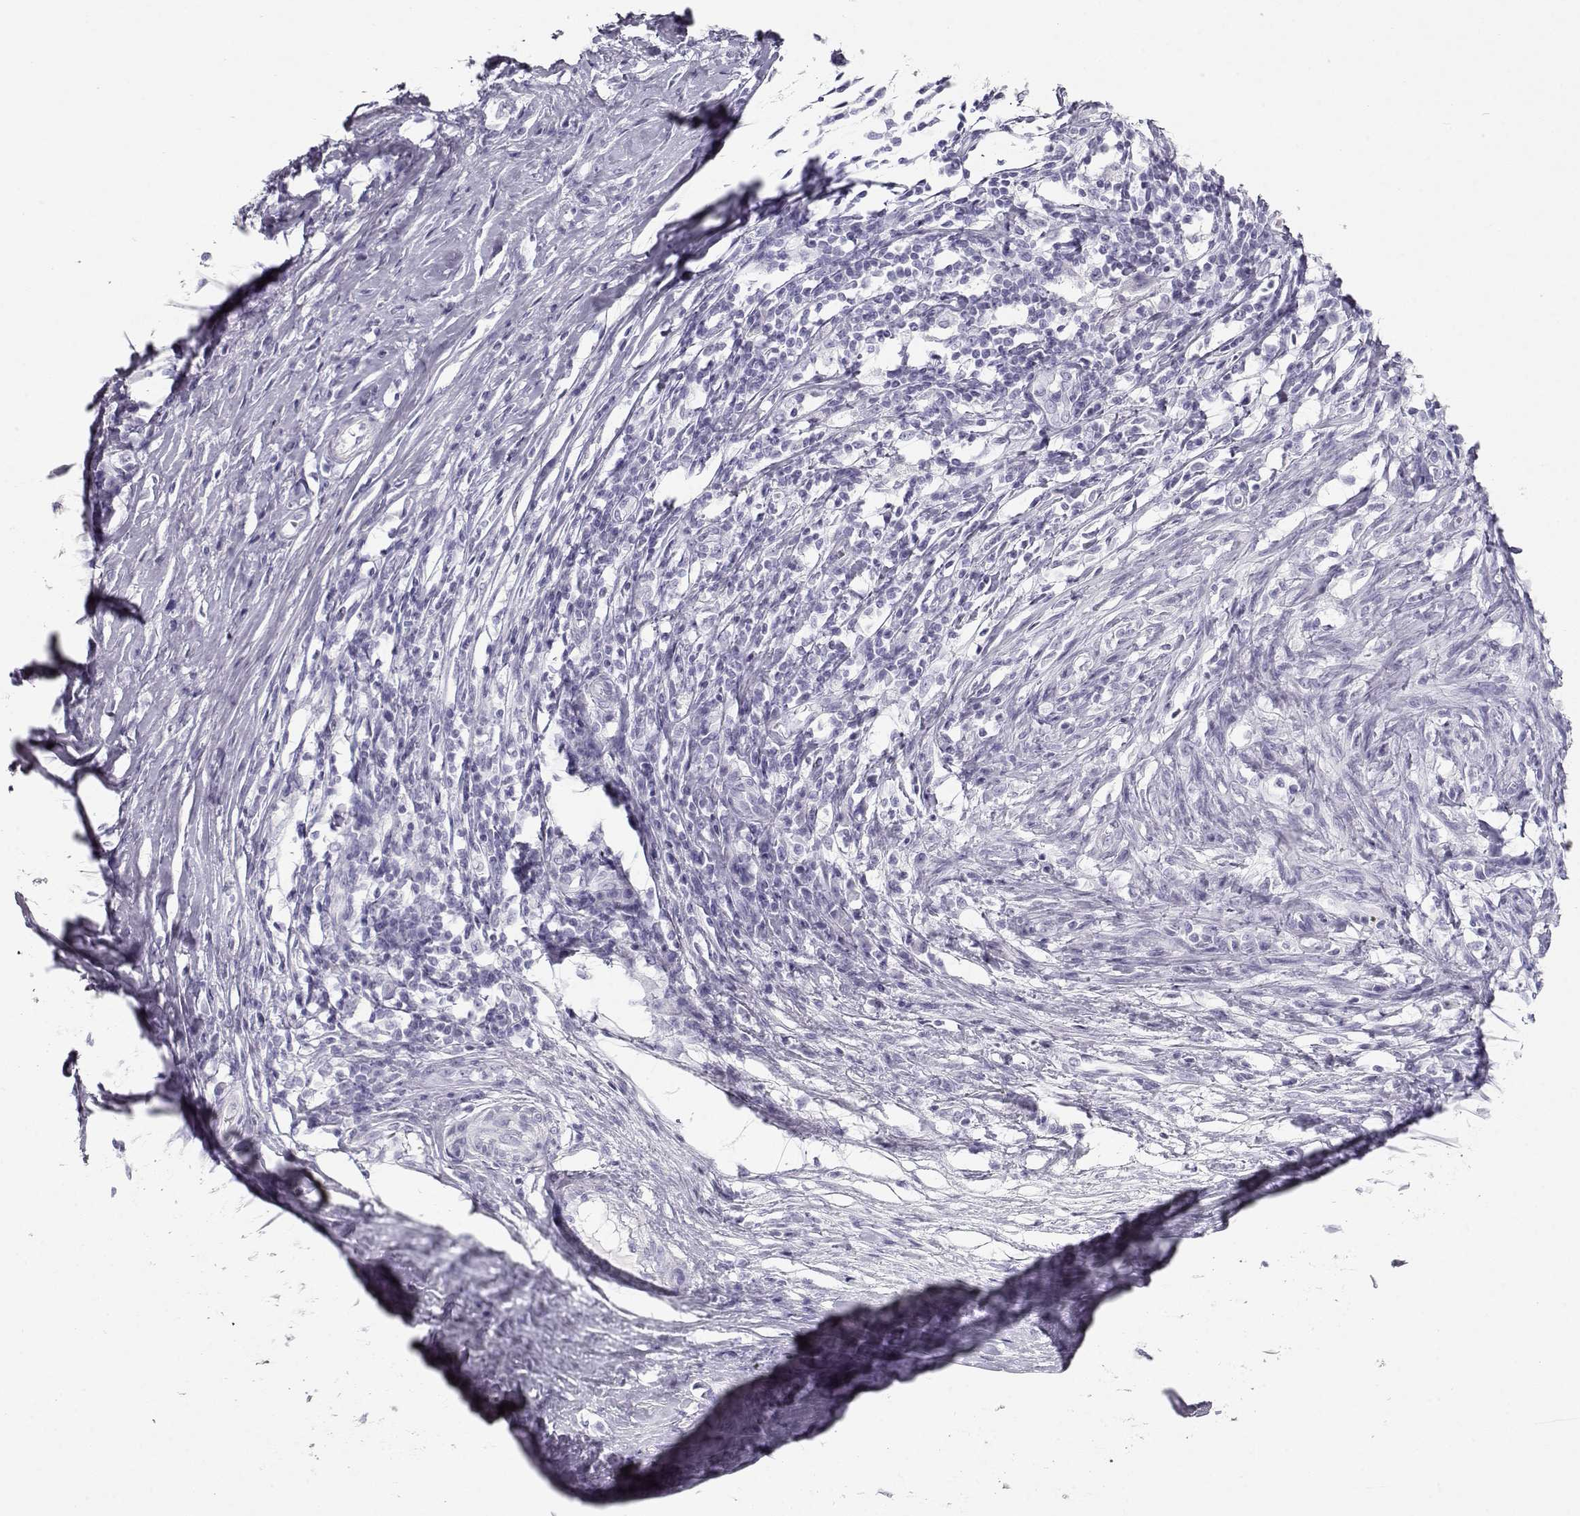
{"staining": {"intensity": "negative", "quantity": "none", "location": "none"}, "tissue": "melanoma", "cell_type": "Tumor cells", "image_type": "cancer", "snomed": [{"axis": "morphology", "description": "Malignant melanoma, NOS"}, {"axis": "topography", "description": "Skin"}], "caption": "This is a histopathology image of IHC staining of malignant melanoma, which shows no positivity in tumor cells. The staining was performed using DAB to visualize the protein expression in brown, while the nuclei were stained in blue with hematoxylin (Magnification: 20x).", "gene": "TKTL1", "patient": {"sex": "female", "age": 91}}